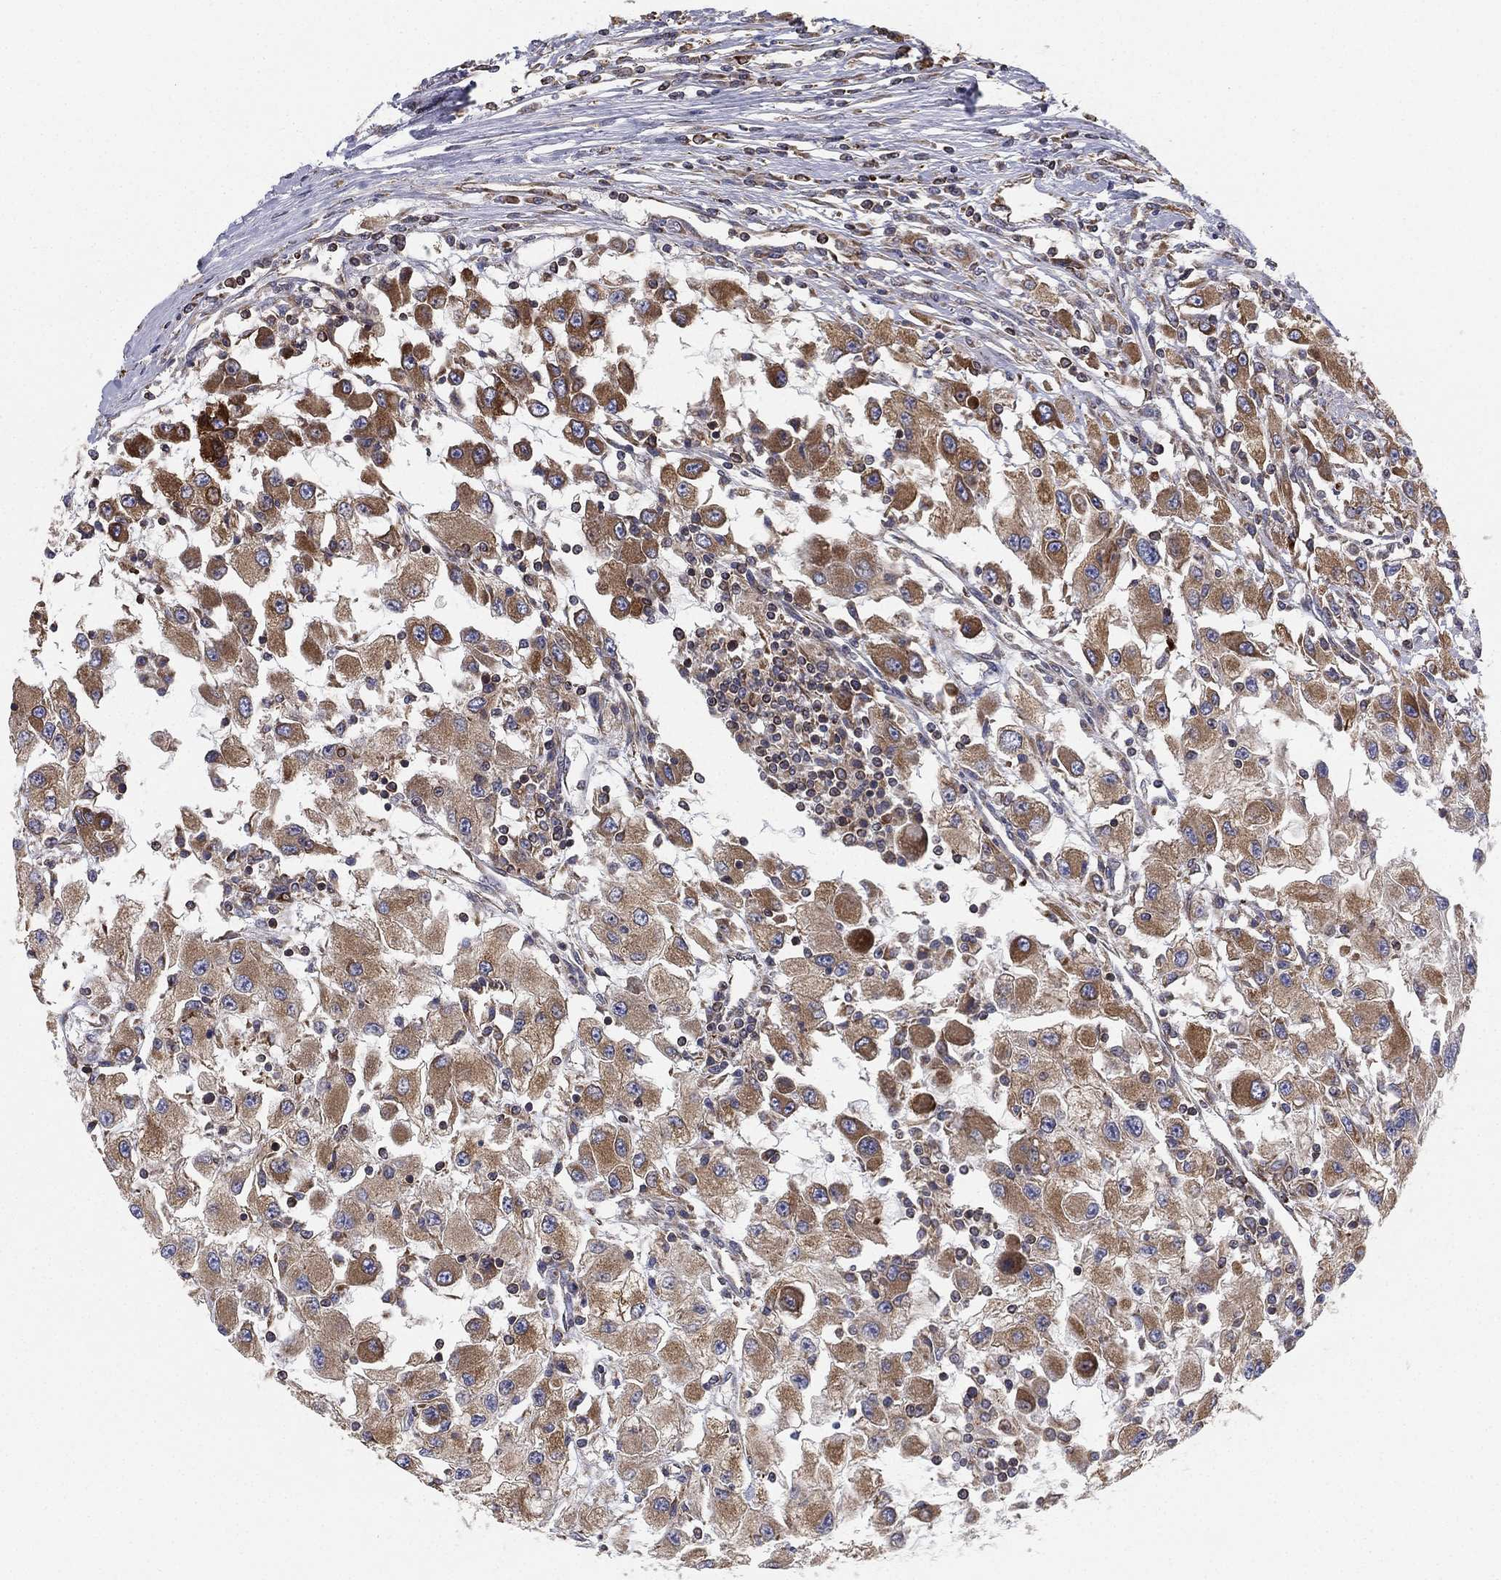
{"staining": {"intensity": "moderate", "quantity": "25%-75%", "location": "cytoplasmic/membranous"}, "tissue": "renal cancer", "cell_type": "Tumor cells", "image_type": "cancer", "snomed": [{"axis": "morphology", "description": "Adenocarcinoma, NOS"}, {"axis": "topography", "description": "Kidney"}], "caption": "IHC of renal cancer demonstrates medium levels of moderate cytoplasmic/membranous expression in about 25%-75% of tumor cells.", "gene": "CYB5B", "patient": {"sex": "female", "age": 67}}